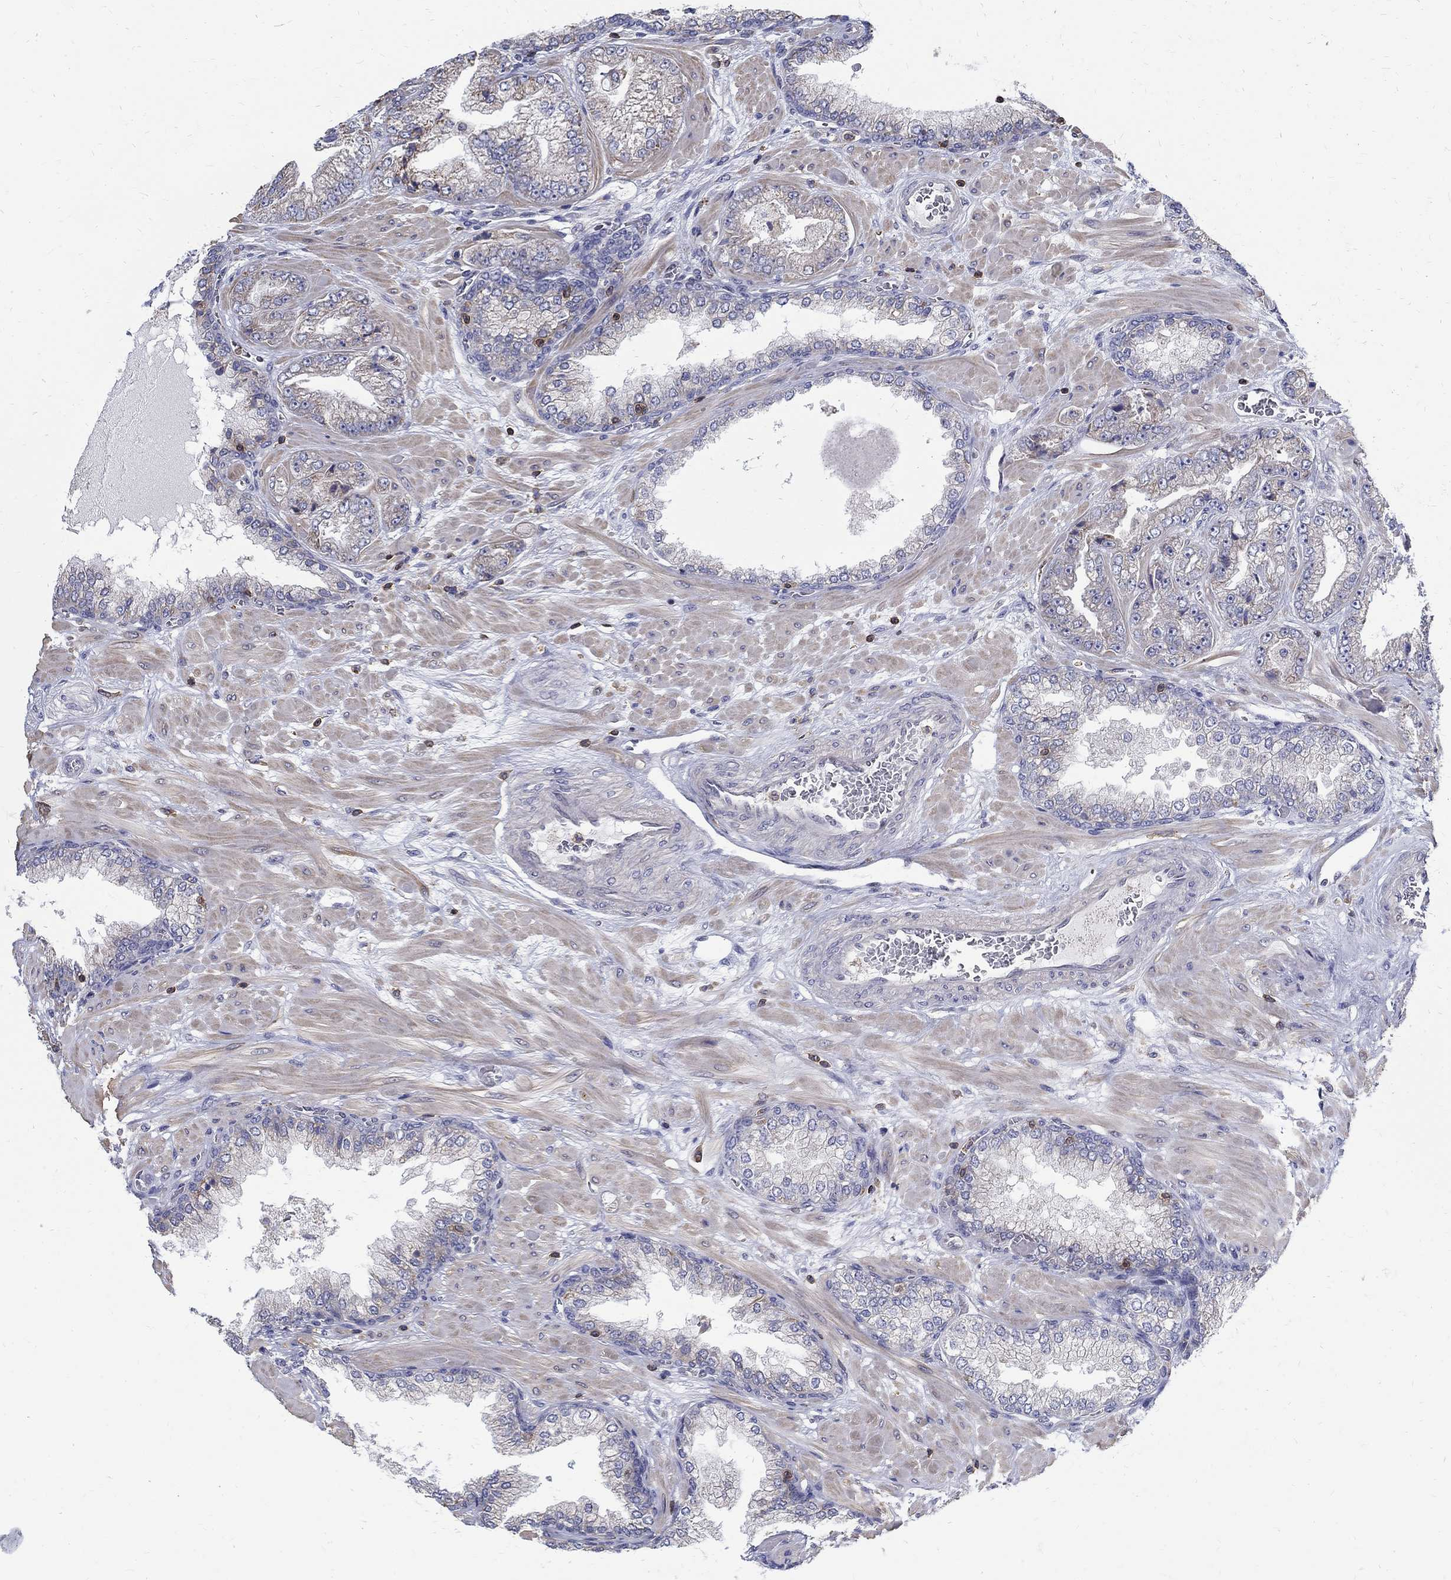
{"staining": {"intensity": "negative", "quantity": "none", "location": "none"}, "tissue": "prostate cancer", "cell_type": "Tumor cells", "image_type": "cancer", "snomed": [{"axis": "morphology", "description": "Adenocarcinoma, Low grade"}, {"axis": "topography", "description": "Prostate"}], "caption": "This is an immunohistochemistry (IHC) photomicrograph of prostate cancer (adenocarcinoma (low-grade)). There is no expression in tumor cells.", "gene": "AGAP2", "patient": {"sex": "male", "age": 57}}